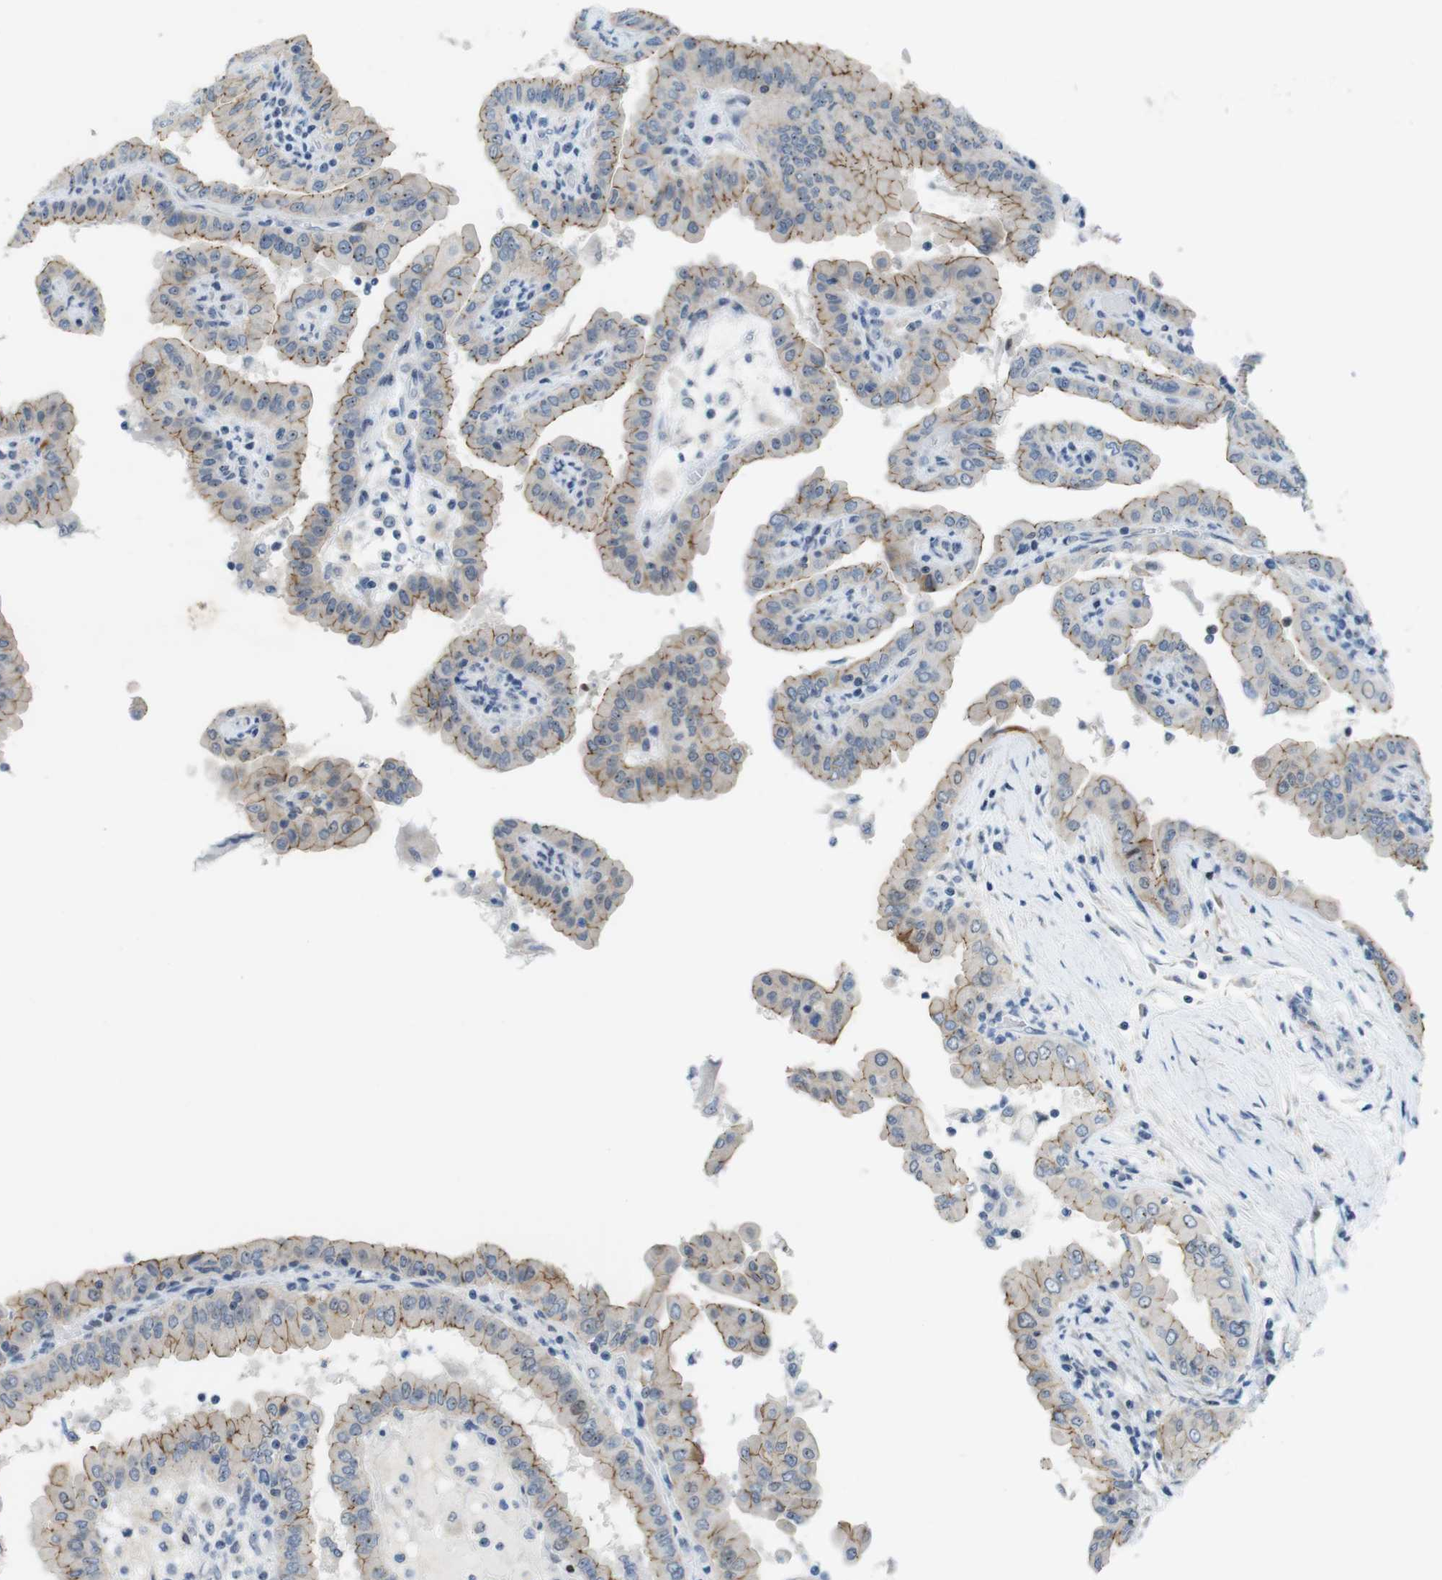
{"staining": {"intensity": "weak", "quantity": ">75%", "location": "cytoplasmic/membranous"}, "tissue": "thyroid cancer", "cell_type": "Tumor cells", "image_type": "cancer", "snomed": [{"axis": "morphology", "description": "Papillary adenocarcinoma, NOS"}, {"axis": "topography", "description": "Thyroid gland"}], "caption": "An image of human thyroid cancer (papillary adenocarcinoma) stained for a protein exhibits weak cytoplasmic/membranous brown staining in tumor cells. (DAB IHC, brown staining for protein, blue staining for nuclei).", "gene": "TJP3", "patient": {"sex": "male", "age": 33}}